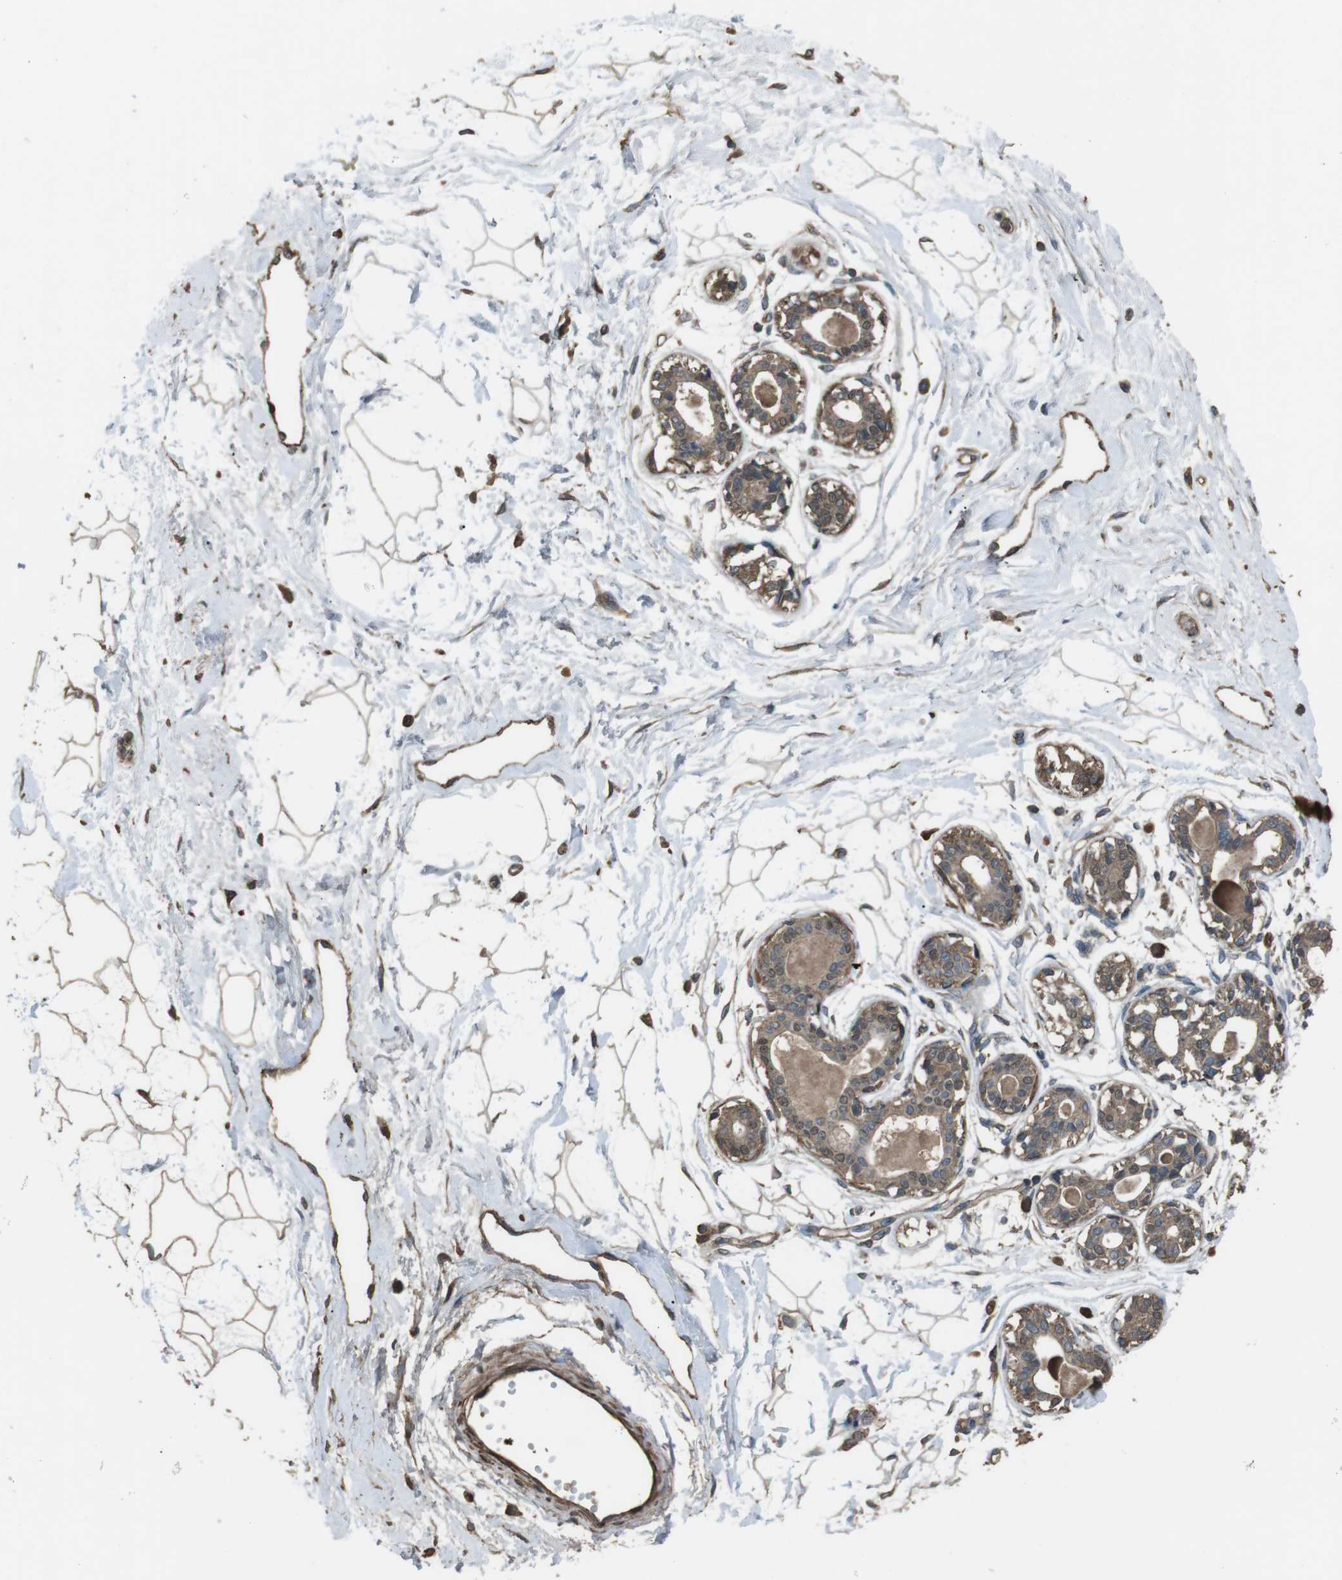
{"staining": {"intensity": "weak", "quantity": "25%-75%", "location": "cytoplasmic/membranous"}, "tissue": "breast", "cell_type": "Adipocytes", "image_type": "normal", "snomed": [{"axis": "morphology", "description": "Normal tissue, NOS"}, {"axis": "topography", "description": "Breast"}], "caption": "Protein analysis of normal breast exhibits weak cytoplasmic/membranous staining in approximately 25%-75% of adipocytes. The staining is performed using DAB brown chromogen to label protein expression. The nuclei are counter-stained blue using hematoxylin.", "gene": "FUT2", "patient": {"sex": "female", "age": 45}}